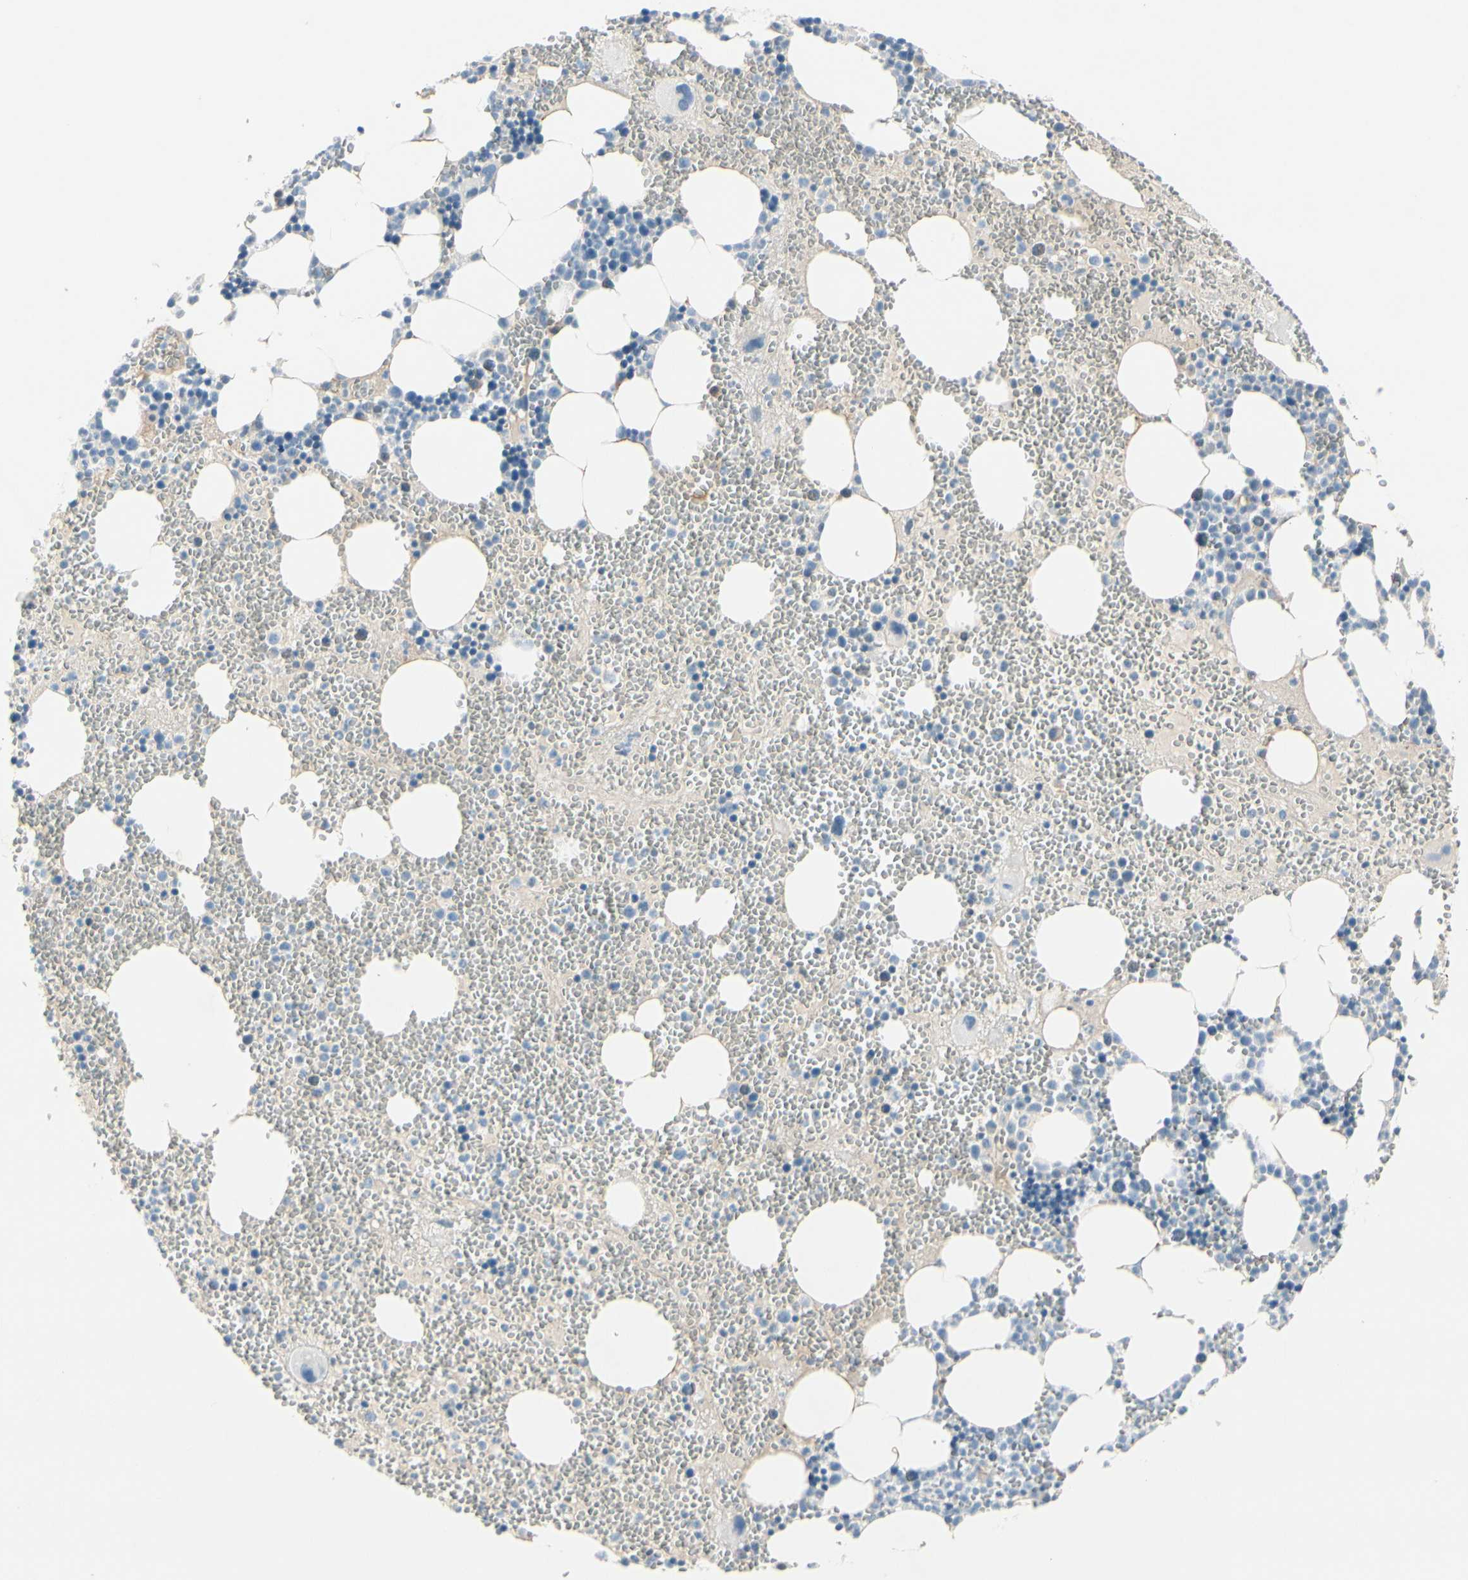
{"staining": {"intensity": "negative", "quantity": "none", "location": "none"}, "tissue": "bone marrow", "cell_type": "Hematopoietic cells", "image_type": "normal", "snomed": [{"axis": "morphology", "description": "Normal tissue, NOS"}, {"axis": "morphology", "description": "Inflammation, NOS"}, {"axis": "topography", "description": "Bone marrow"}], "caption": "Immunohistochemistry (IHC) histopathology image of normal bone marrow: bone marrow stained with DAB (3,3'-diaminobenzidine) demonstrates no significant protein positivity in hematopoietic cells.", "gene": "CACNA2D1", "patient": {"sex": "female", "age": 76}}